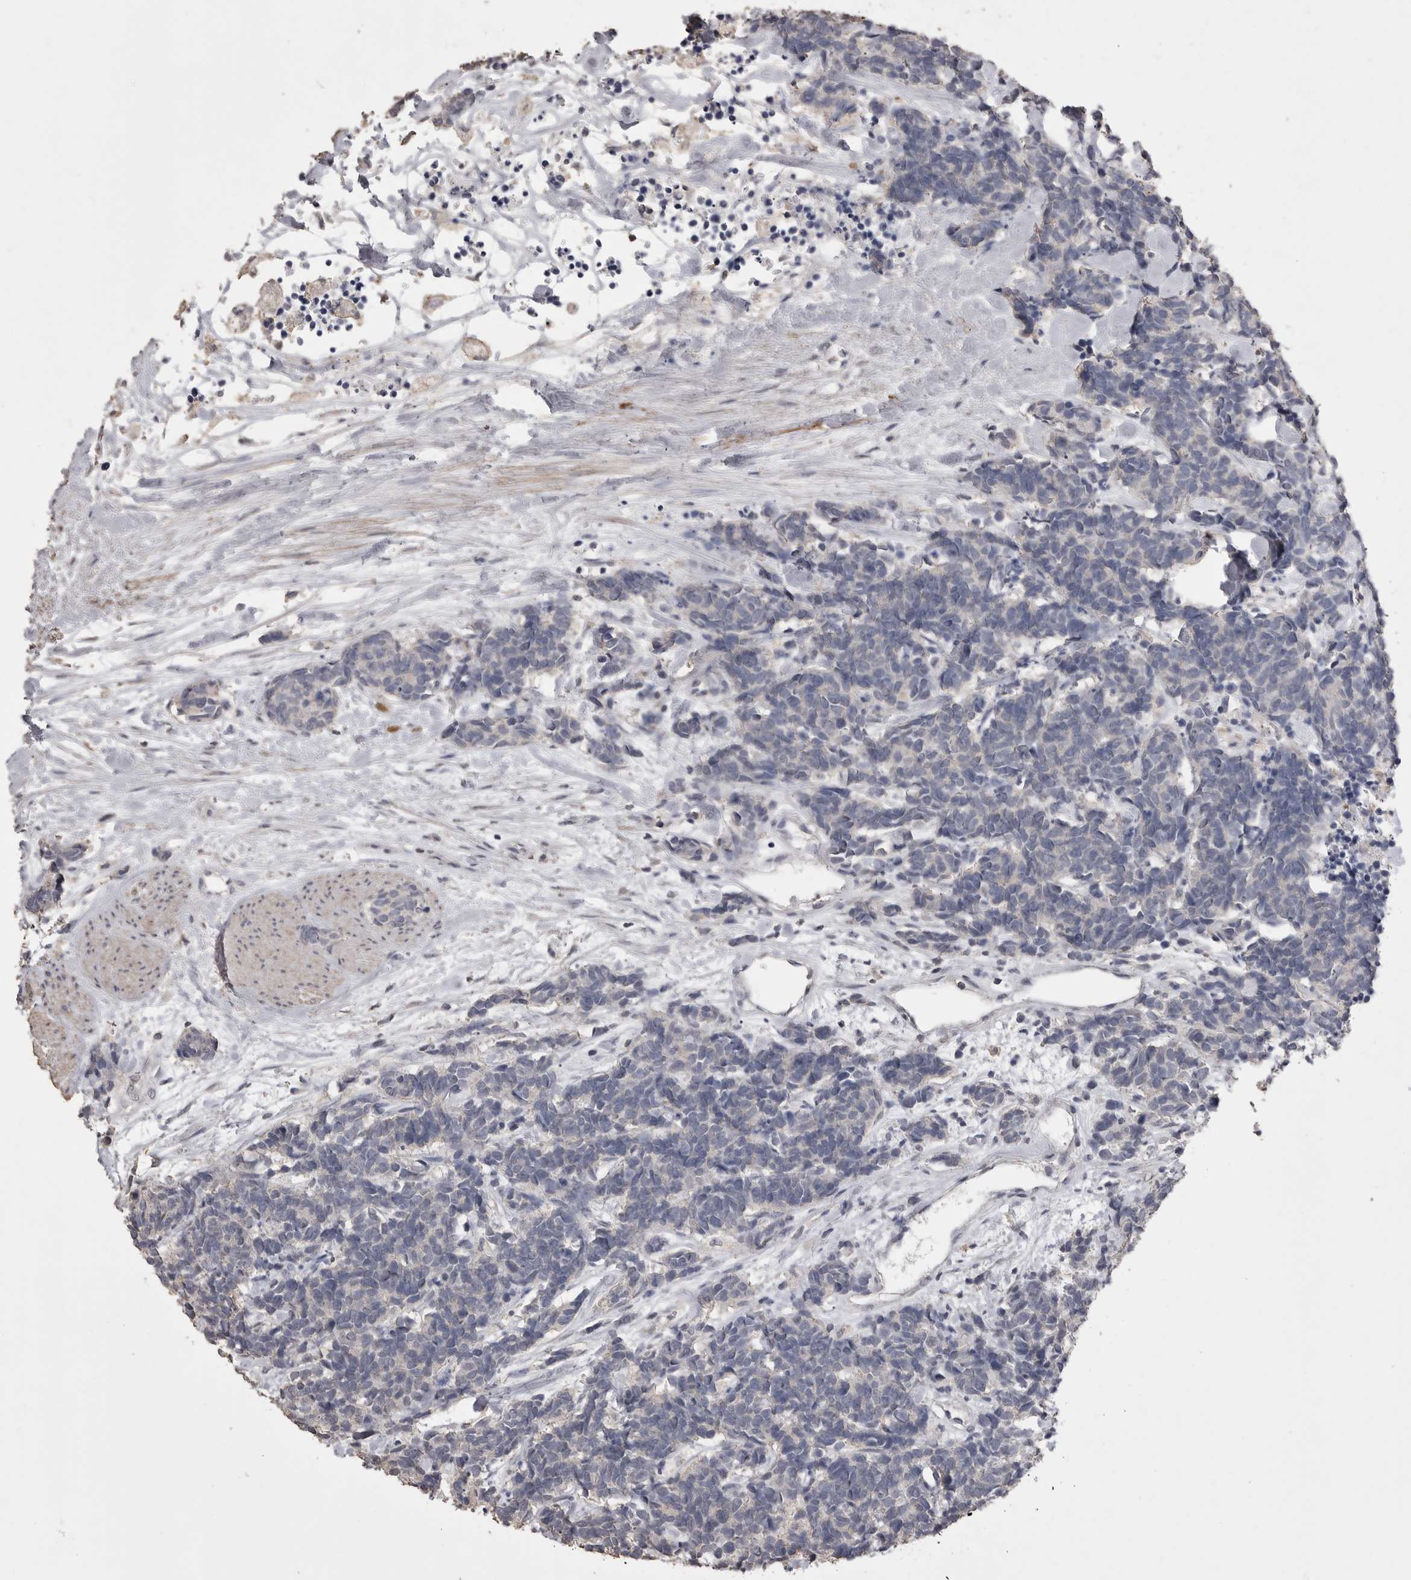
{"staining": {"intensity": "weak", "quantity": "<25%", "location": "cytoplasmic/membranous"}, "tissue": "carcinoid", "cell_type": "Tumor cells", "image_type": "cancer", "snomed": [{"axis": "morphology", "description": "Carcinoma, NOS"}, {"axis": "morphology", "description": "Carcinoid, malignant, NOS"}, {"axis": "topography", "description": "Urinary bladder"}], "caption": "Tumor cells show no significant protein expression in carcinoid.", "gene": "MMP7", "patient": {"sex": "male", "age": 57}}